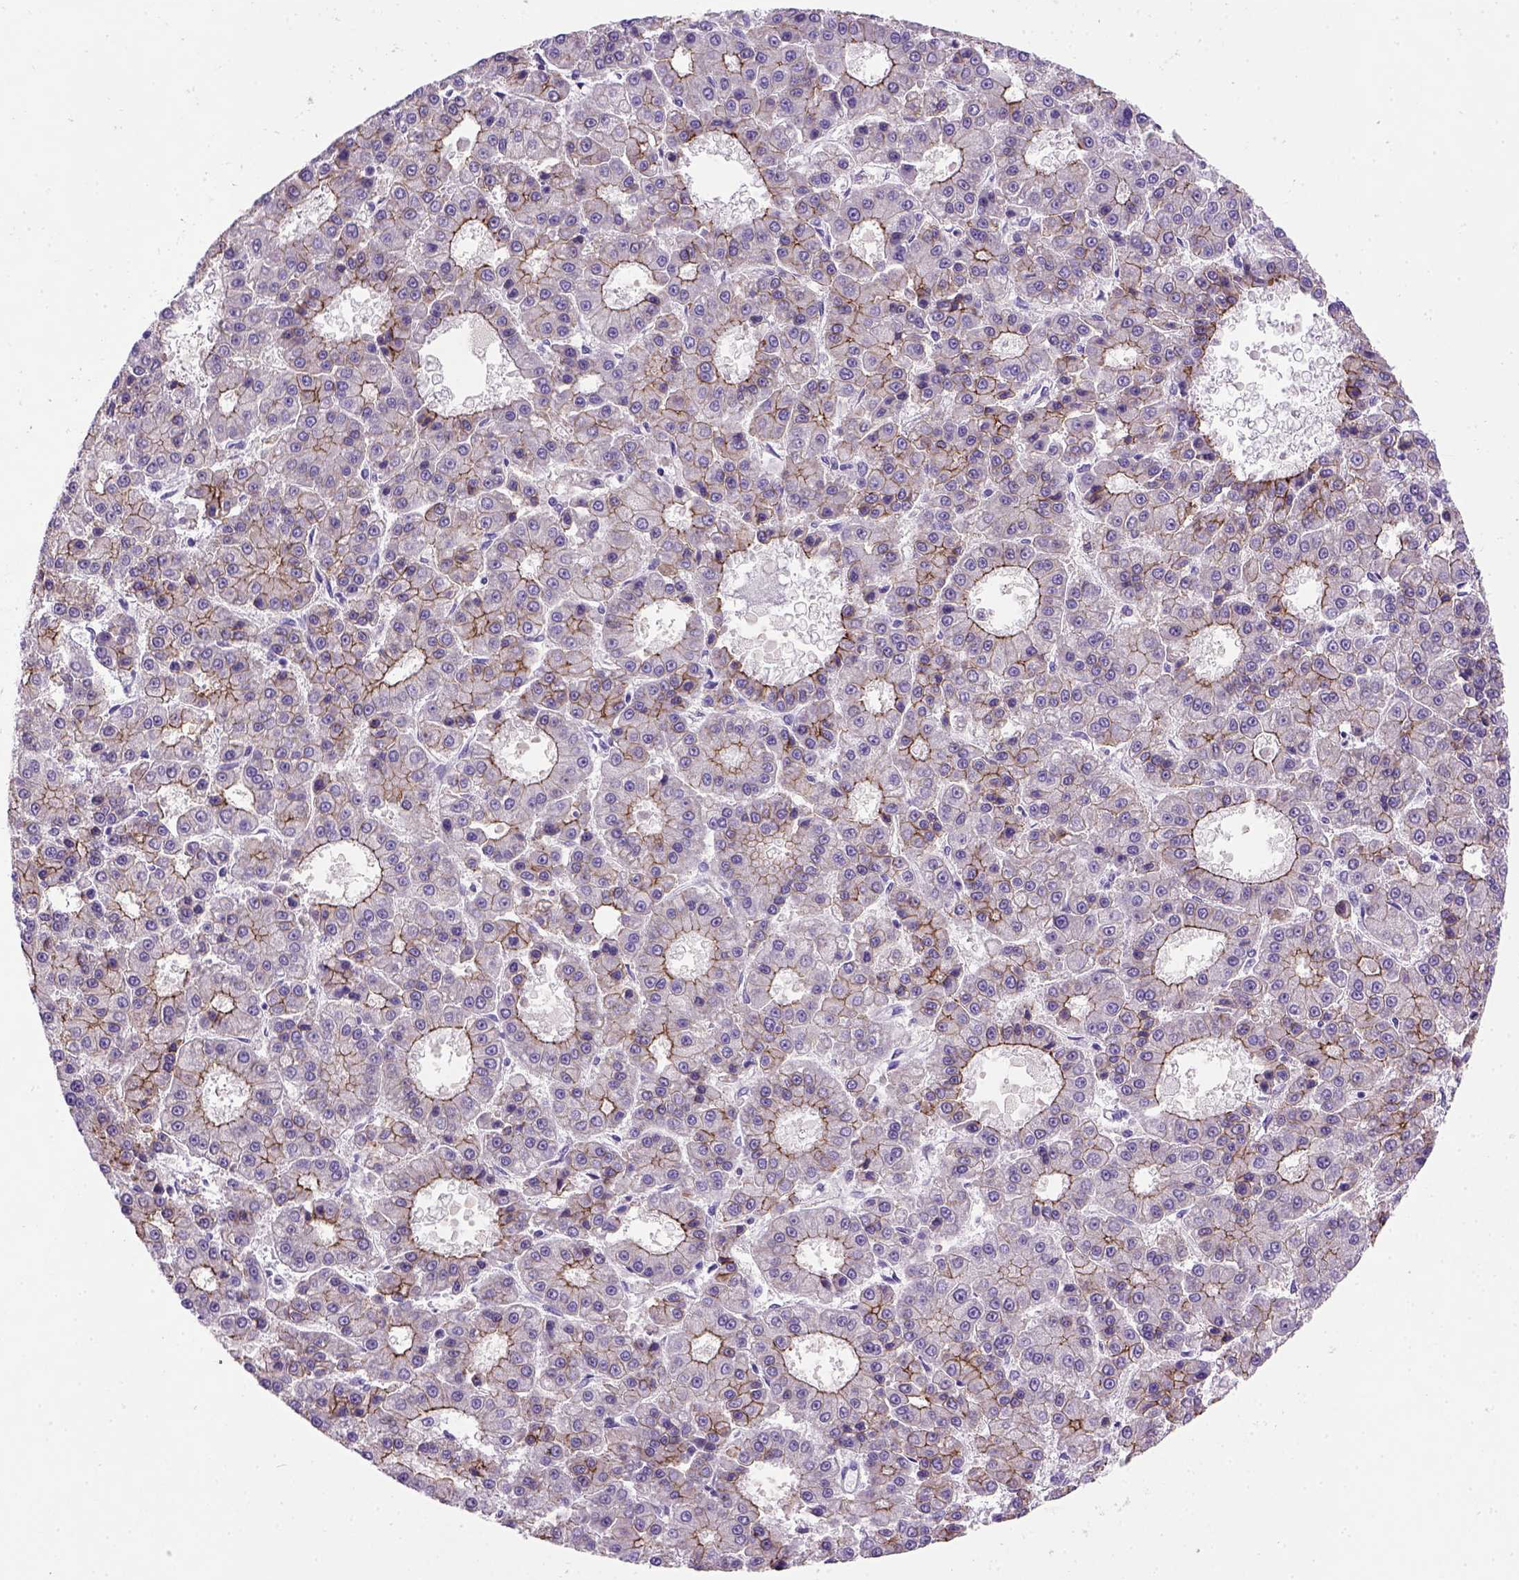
{"staining": {"intensity": "moderate", "quantity": "25%-75%", "location": "cytoplasmic/membranous"}, "tissue": "liver cancer", "cell_type": "Tumor cells", "image_type": "cancer", "snomed": [{"axis": "morphology", "description": "Carcinoma, Hepatocellular, NOS"}, {"axis": "topography", "description": "Liver"}], "caption": "Immunohistochemical staining of human liver cancer reveals medium levels of moderate cytoplasmic/membranous protein positivity in about 25%-75% of tumor cells.", "gene": "CDH1", "patient": {"sex": "male", "age": 70}}